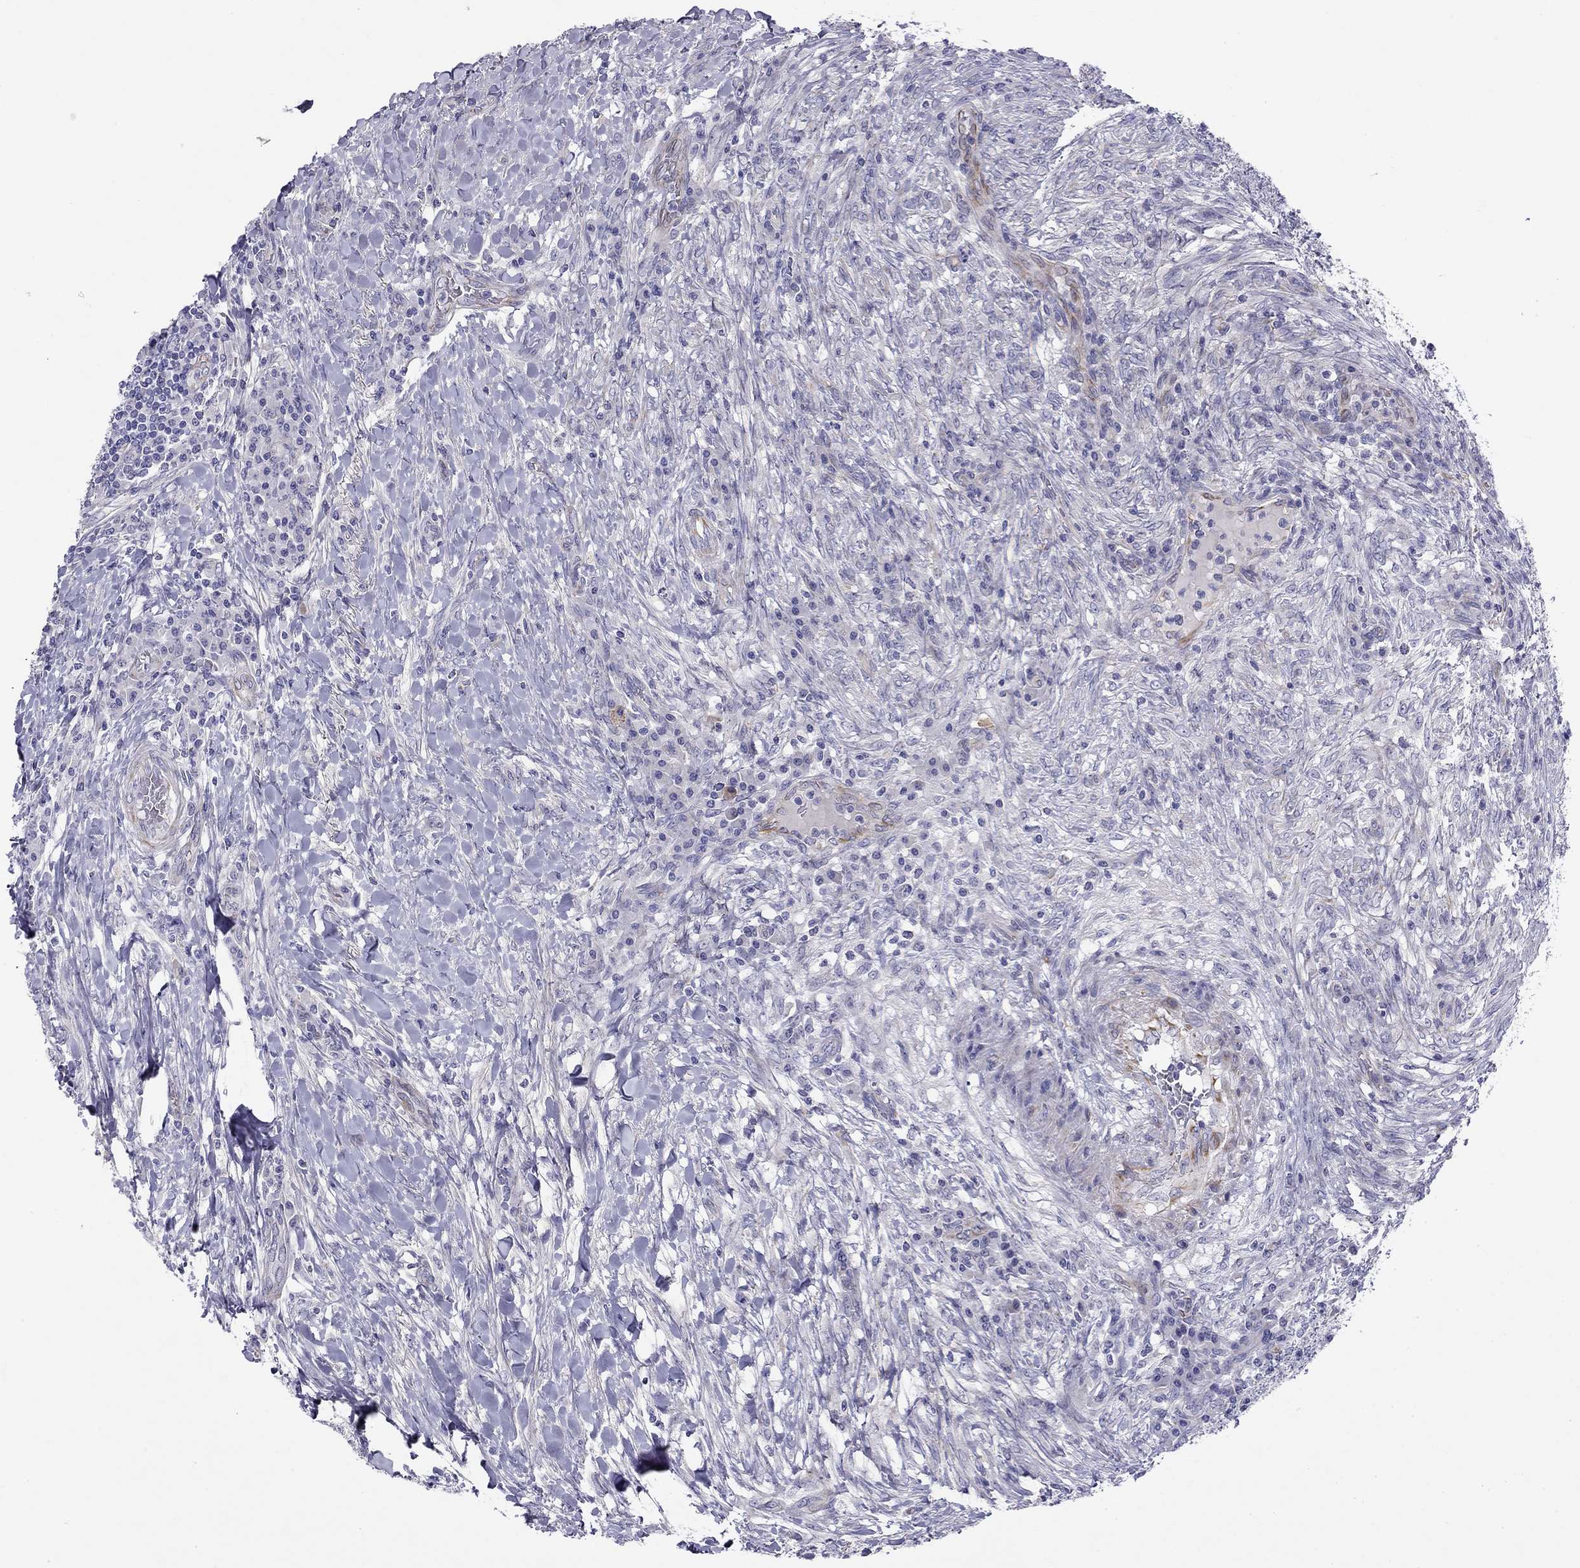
{"staining": {"intensity": "negative", "quantity": "none", "location": "none"}, "tissue": "colorectal cancer", "cell_type": "Tumor cells", "image_type": "cancer", "snomed": [{"axis": "morphology", "description": "Adenocarcinoma, NOS"}, {"axis": "topography", "description": "Colon"}], "caption": "The histopathology image displays no significant expression in tumor cells of colorectal cancer (adenocarcinoma).", "gene": "RTL1", "patient": {"sex": "male", "age": 53}}